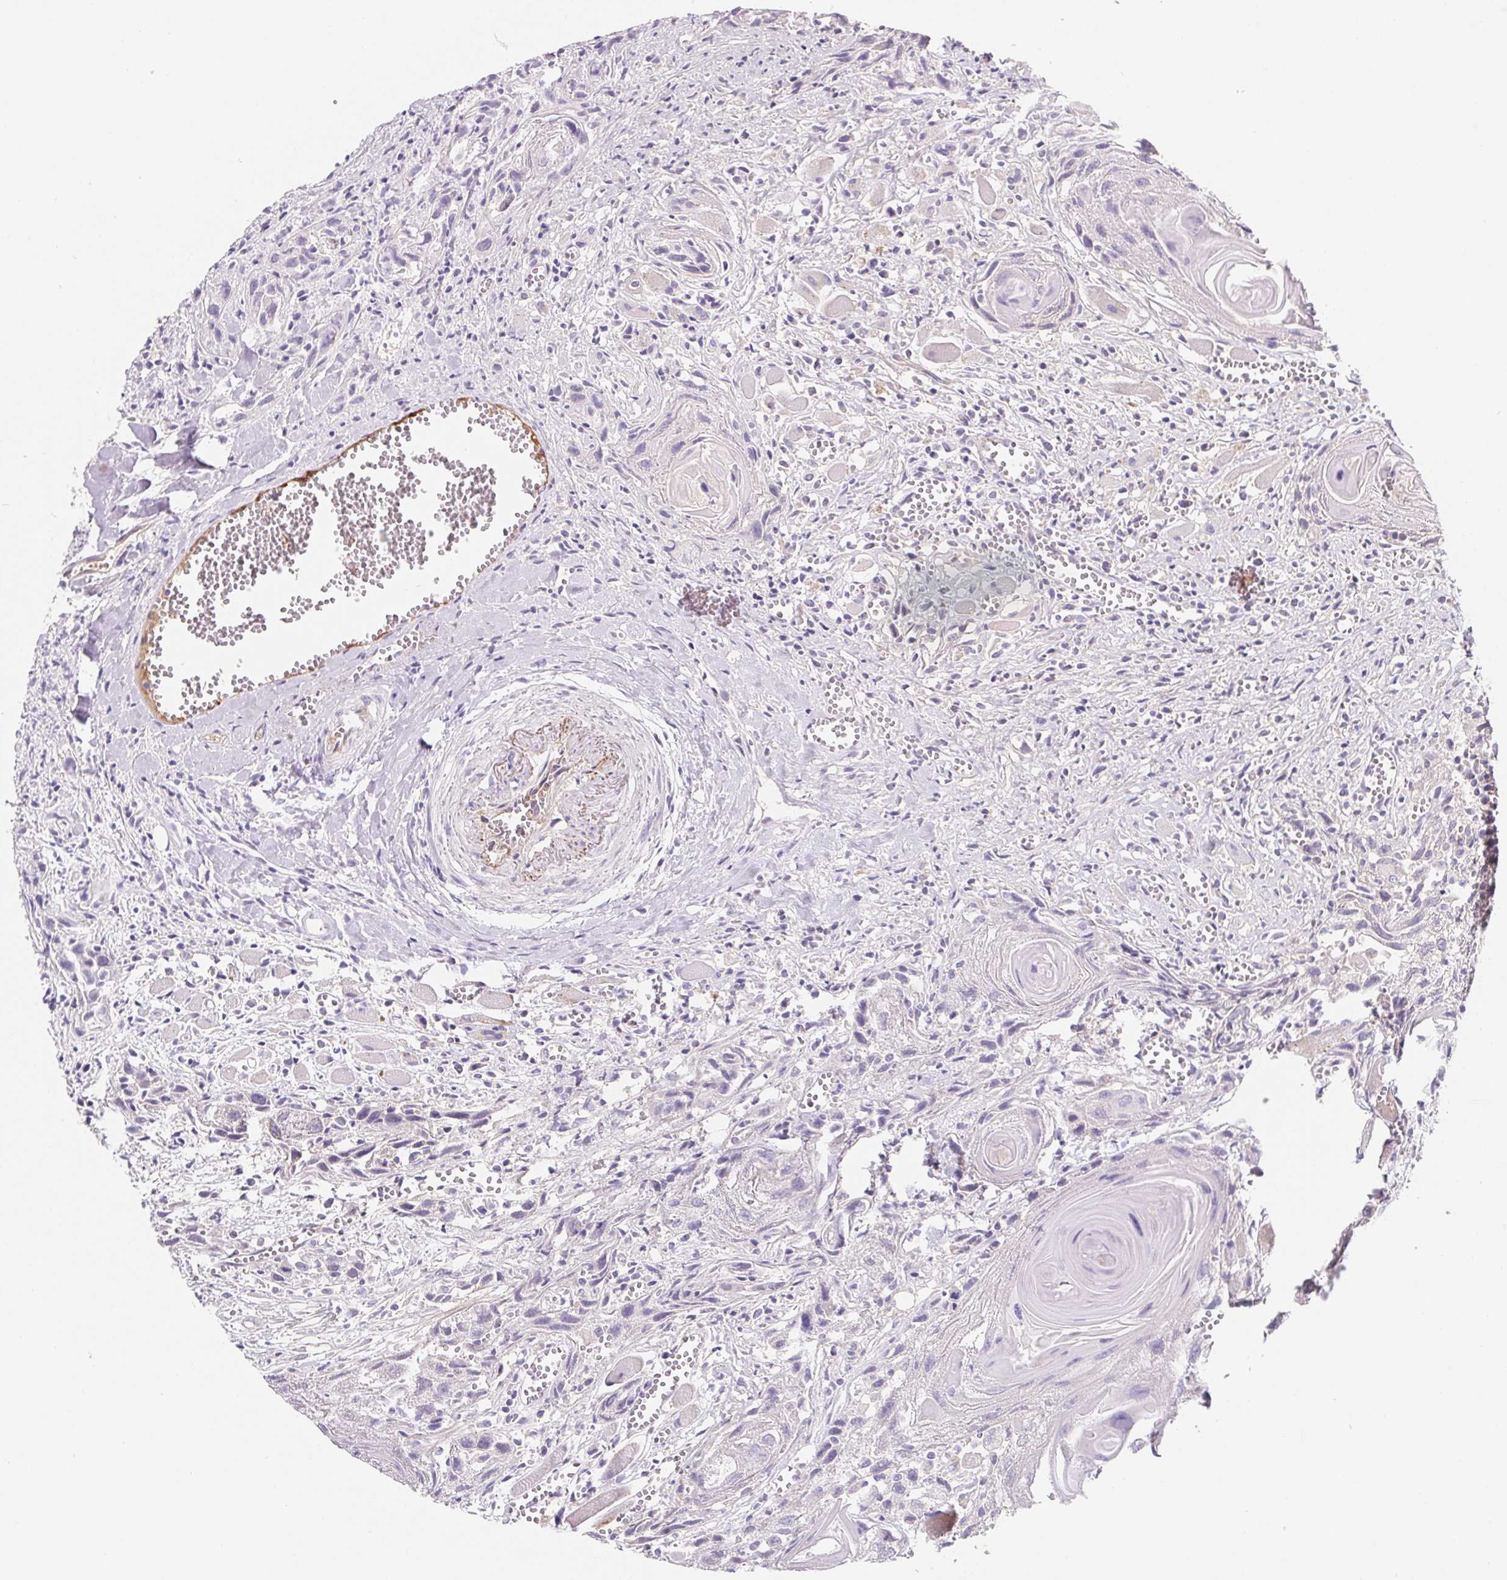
{"staining": {"intensity": "negative", "quantity": "none", "location": "none"}, "tissue": "head and neck cancer", "cell_type": "Tumor cells", "image_type": "cancer", "snomed": [{"axis": "morphology", "description": "Squamous cell carcinoma, NOS"}, {"axis": "topography", "description": "Head-Neck"}], "caption": "High magnification brightfield microscopy of head and neck cancer (squamous cell carcinoma) stained with DAB (brown) and counterstained with hematoxylin (blue): tumor cells show no significant staining.", "gene": "LPA", "patient": {"sex": "female", "age": 80}}